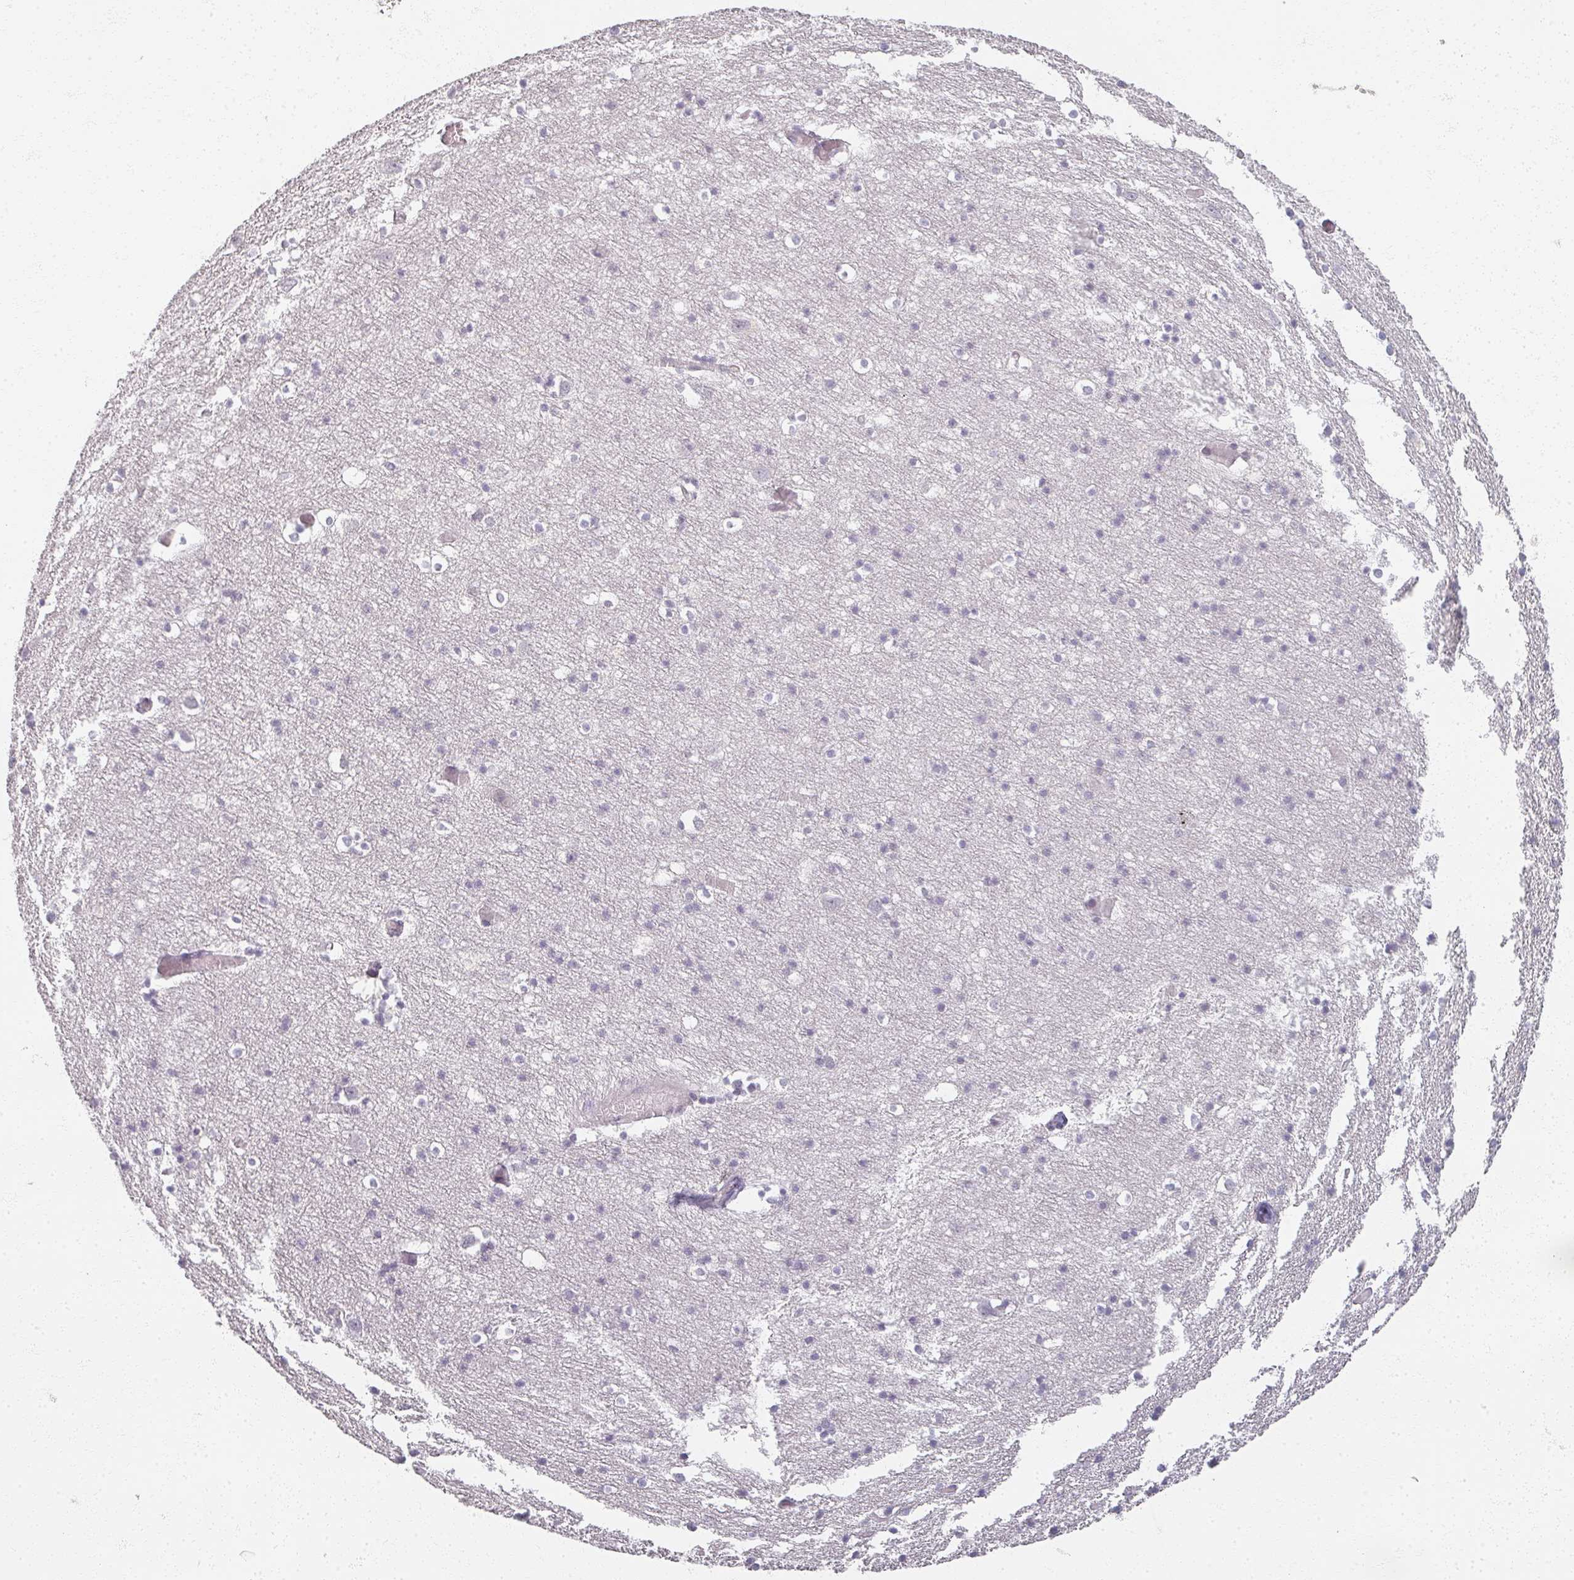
{"staining": {"intensity": "negative", "quantity": "none", "location": "none"}, "tissue": "cerebral cortex", "cell_type": "Endothelial cells", "image_type": "normal", "snomed": [{"axis": "morphology", "description": "Normal tissue, NOS"}, {"axis": "topography", "description": "Cerebral cortex"}], "caption": "This is a micrograph of immunohistochemistry (IHC) staining of benign cerebral cortex, which shows no positivity in endothelial cells.", "gene": "RFPL2", "patient": {"sex": "male", "age": 70}}